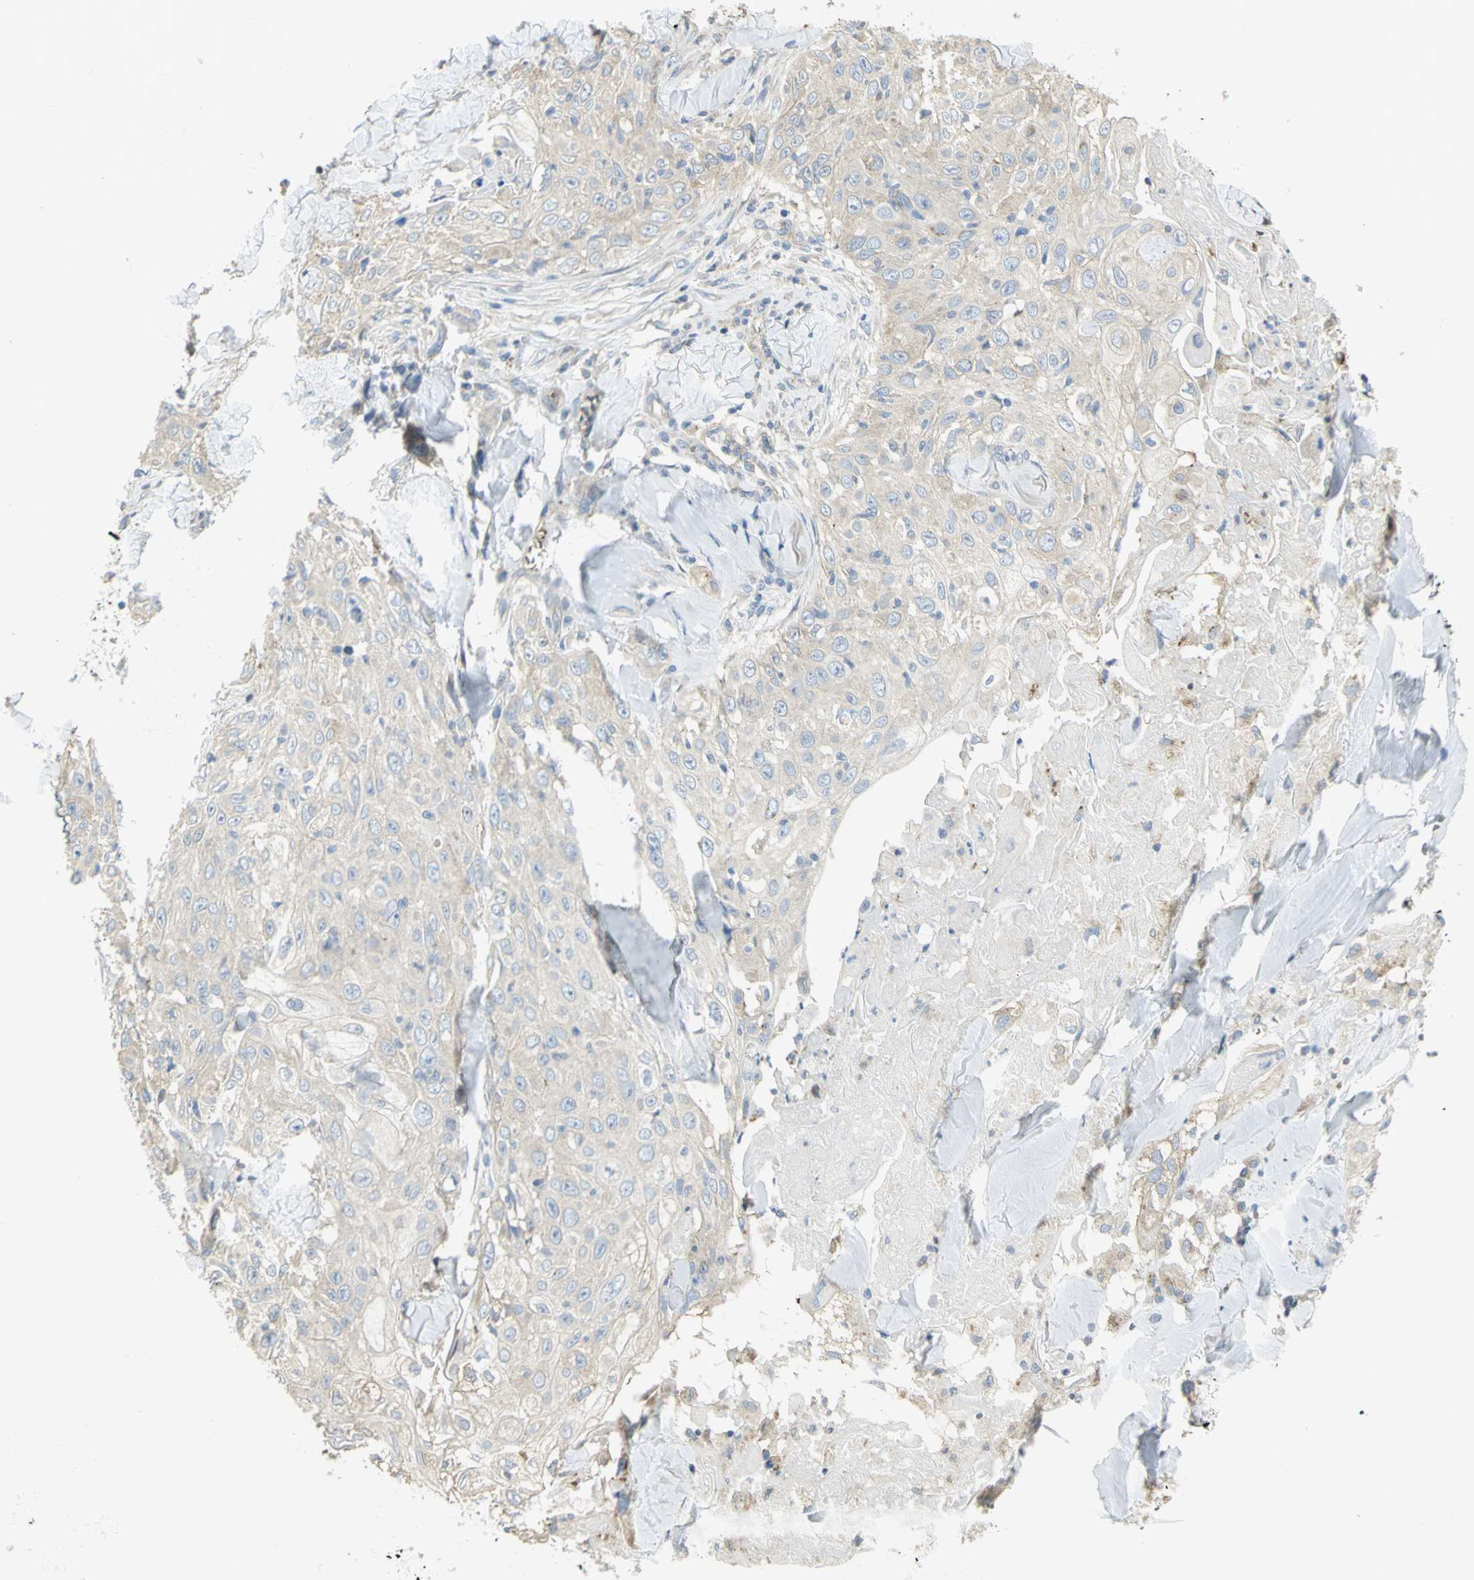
{"staining": {"intensity": "negative", "quantity": "none", "location": "none"}, "tissue": "skin cancer", "cell_type": "Tumor cells", "image_type": "cancer", "snomed": [{"axis": "morphology", "description": "Squamous cell carcinoma, NOS"}, {"axis": "topography", "description": "Skin"}], "caption": "Immunohistochemistry (IHC) micrograph of neoplastic tissue: human squamous cell carcinoma (skin) stained with DAB demonstrates no significant protein staining in tumor cells.", "gene": "ANK1", "patient": {"sex": "male", "age": 86}}